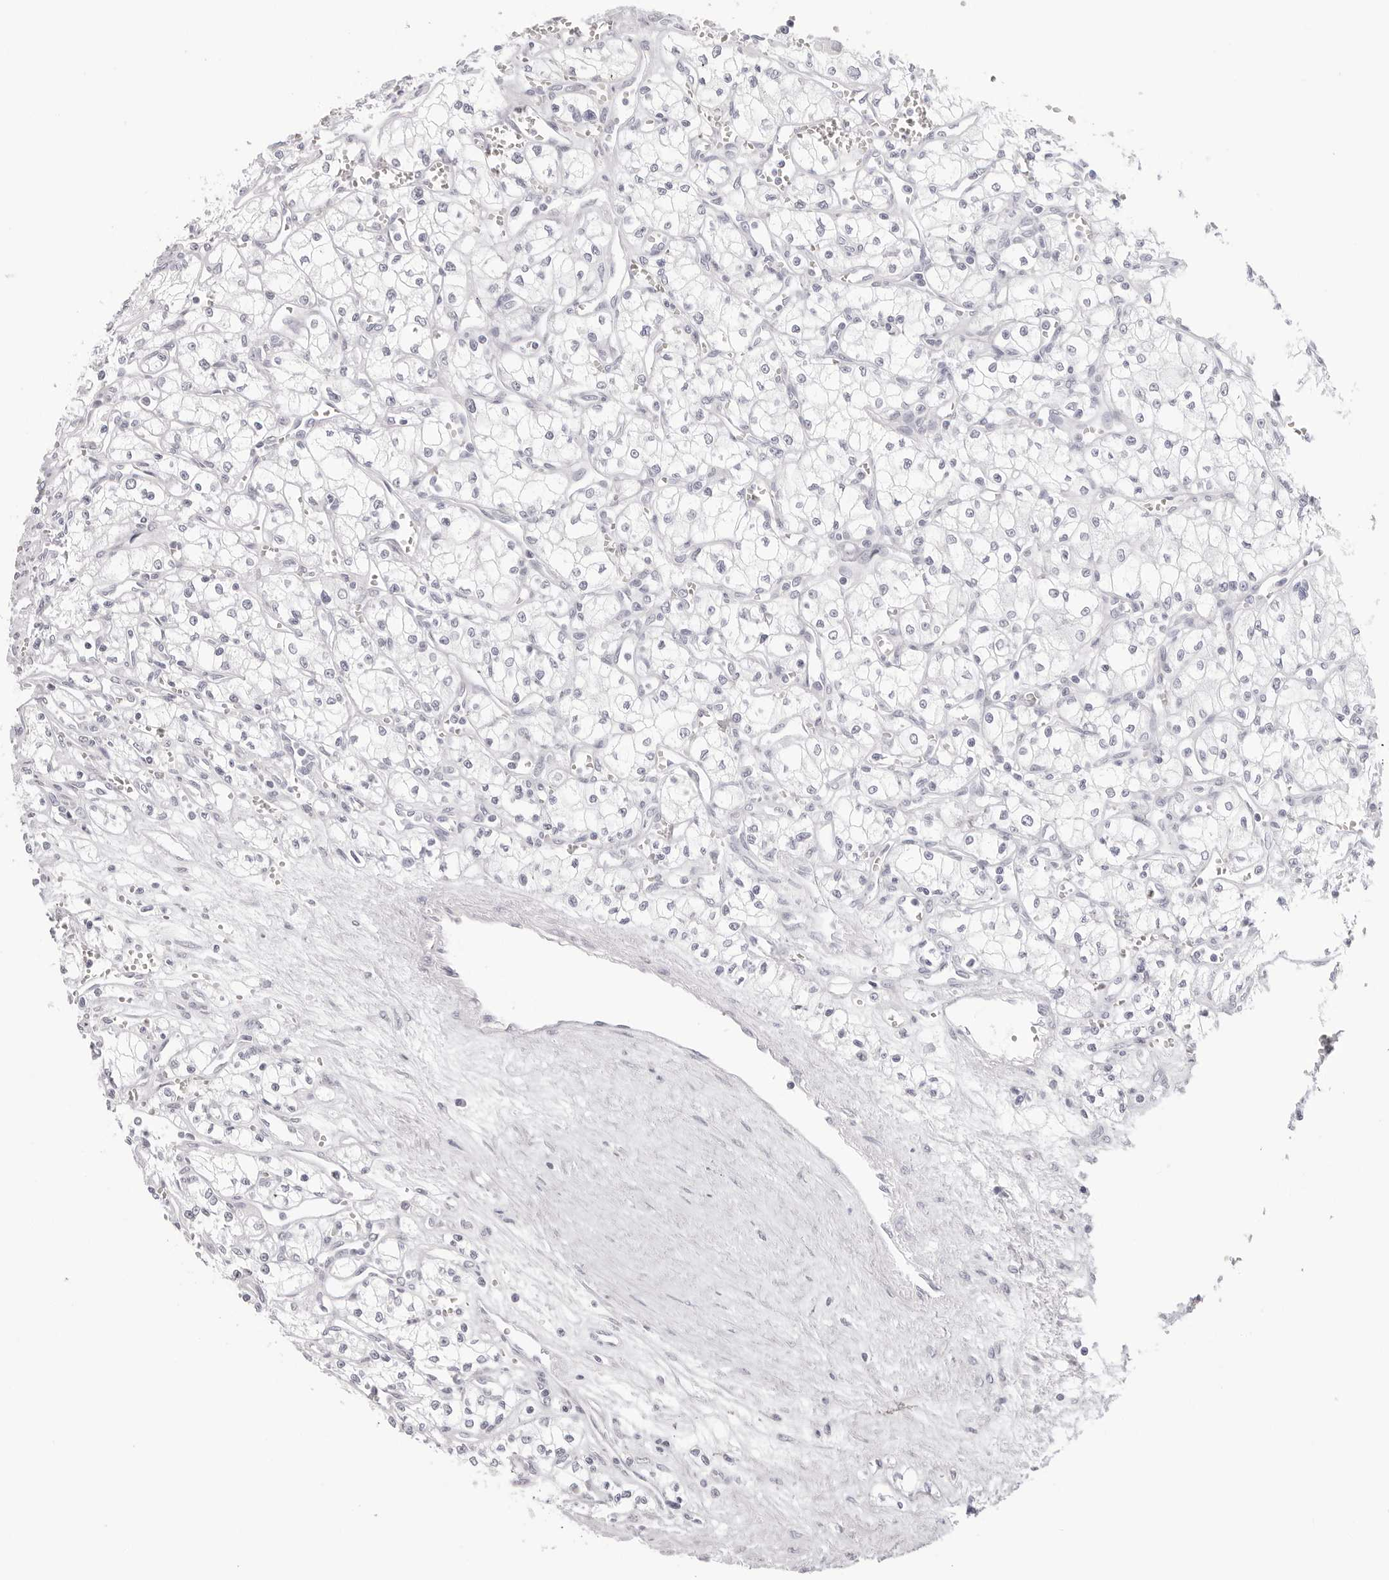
{"staining": {"intensity": "negative", "quantity": "none", "location": "none"}, "tissue": "renal cancer", "cell_type": "Tumor cells", "image_type": "cancer", "snomed": [{"axis": "morphology", "description": "Adenocarcinoma, NOS"}, {"axis": "topography", "description": "Kidney"}], "caption": "IHC photomicrograph of adenocarcinoma (renal) stained for a protein (brown), which reveals no positivity in tumor cells.", "gene": "CST5", "patient": {"sex": "male", "age": 59}}